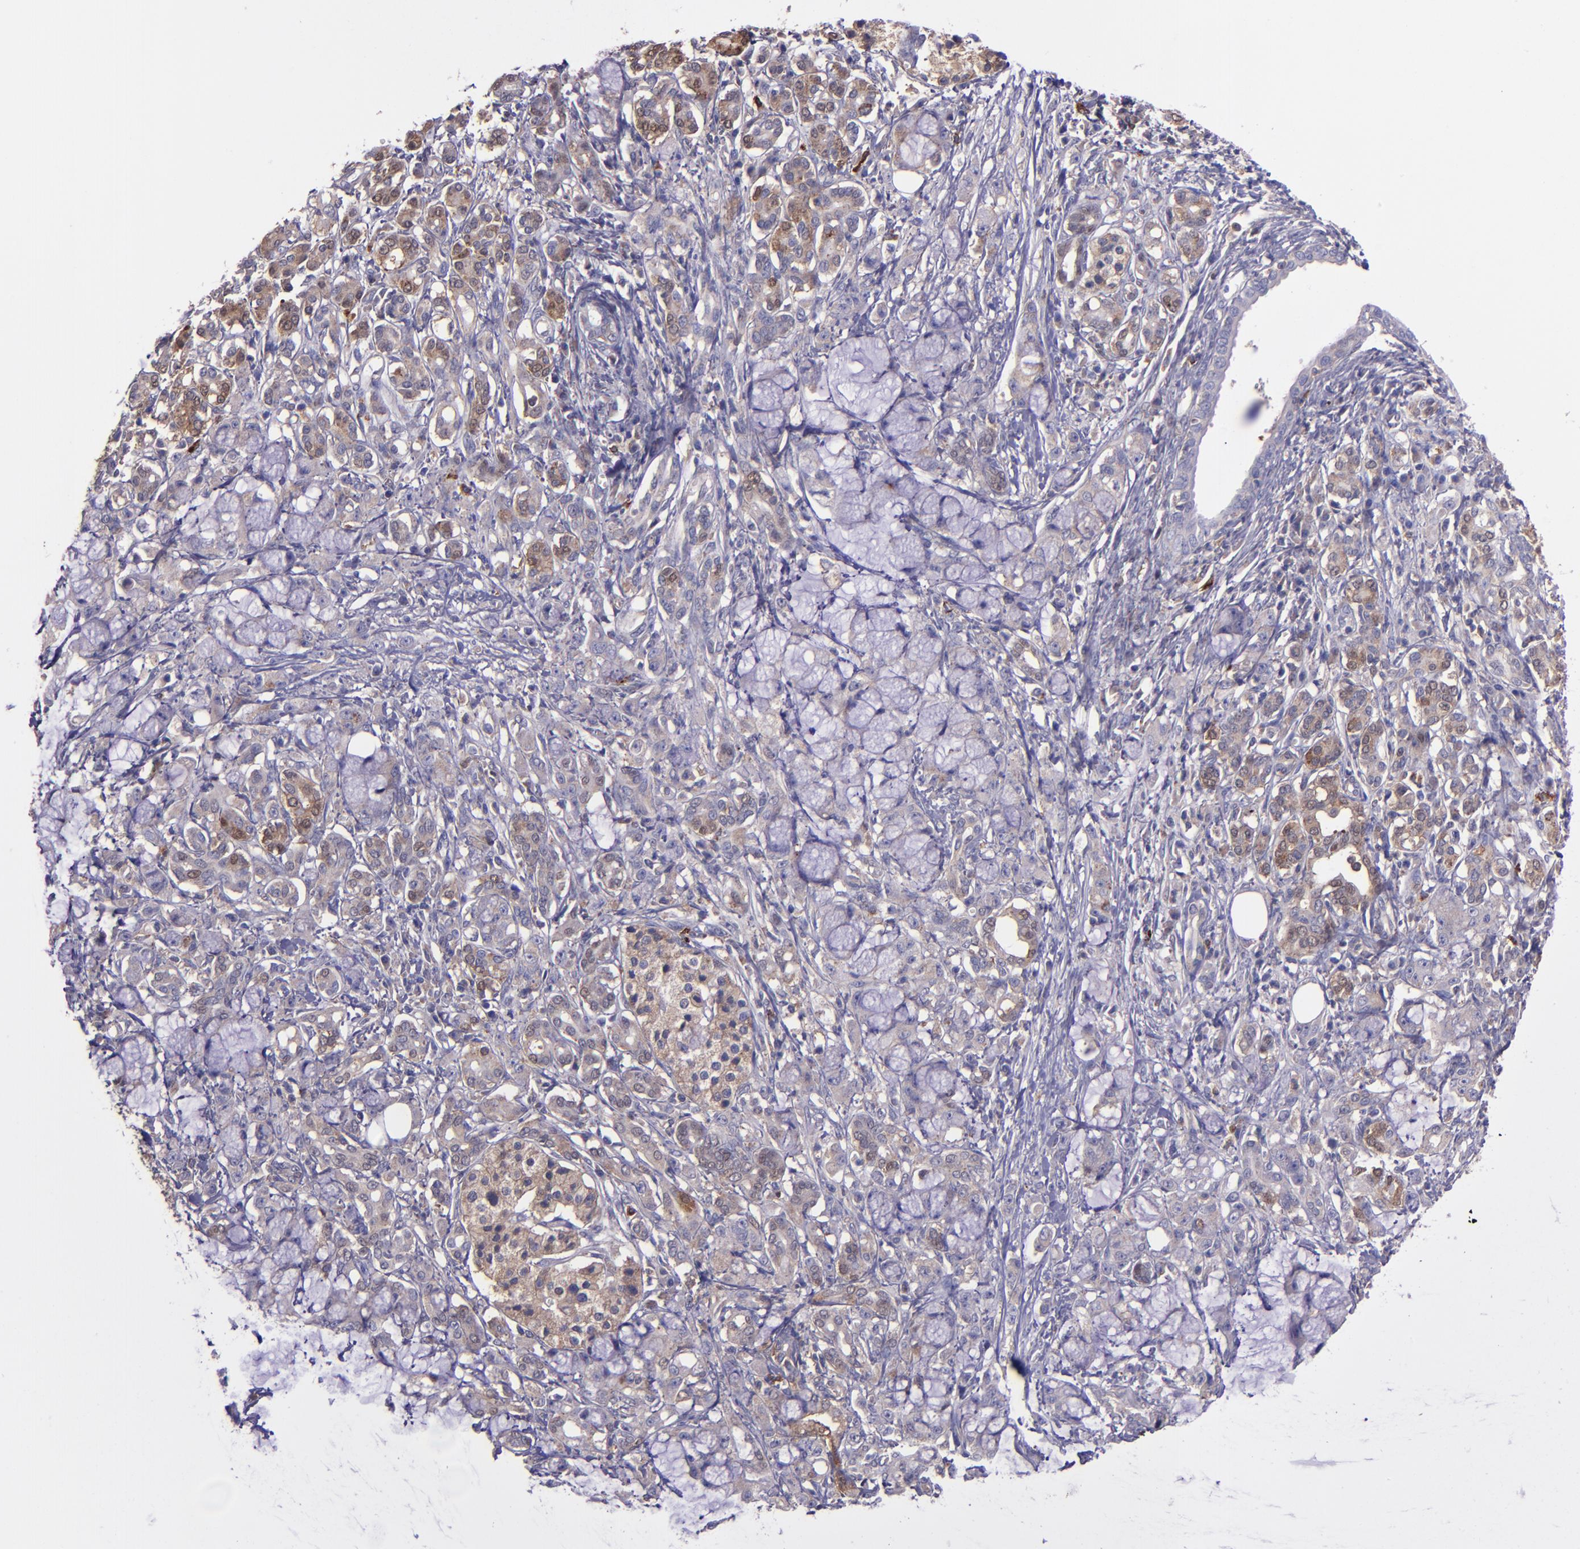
{"staining": {"intensity": "weak", "quantity": "<25%", "location": "cytoplasmic/membranous,nuclear"}, "tissue": "pancreatic cancer", "cell_type": "Tumor cells", "image_type": "cancer", "snomed": [{"axis": "morphology", "description": "Adenocarcinoma, NOS"}, {"axis": "topography", "description": "Pancreas"}], "caption": "Immunohistochemistry (IHC) of adenocarcinoma (pancreatic) shows no positivity in tumor cells.", "gene": "WASHC1", "patient": {"sex": "female", "age": 73}}